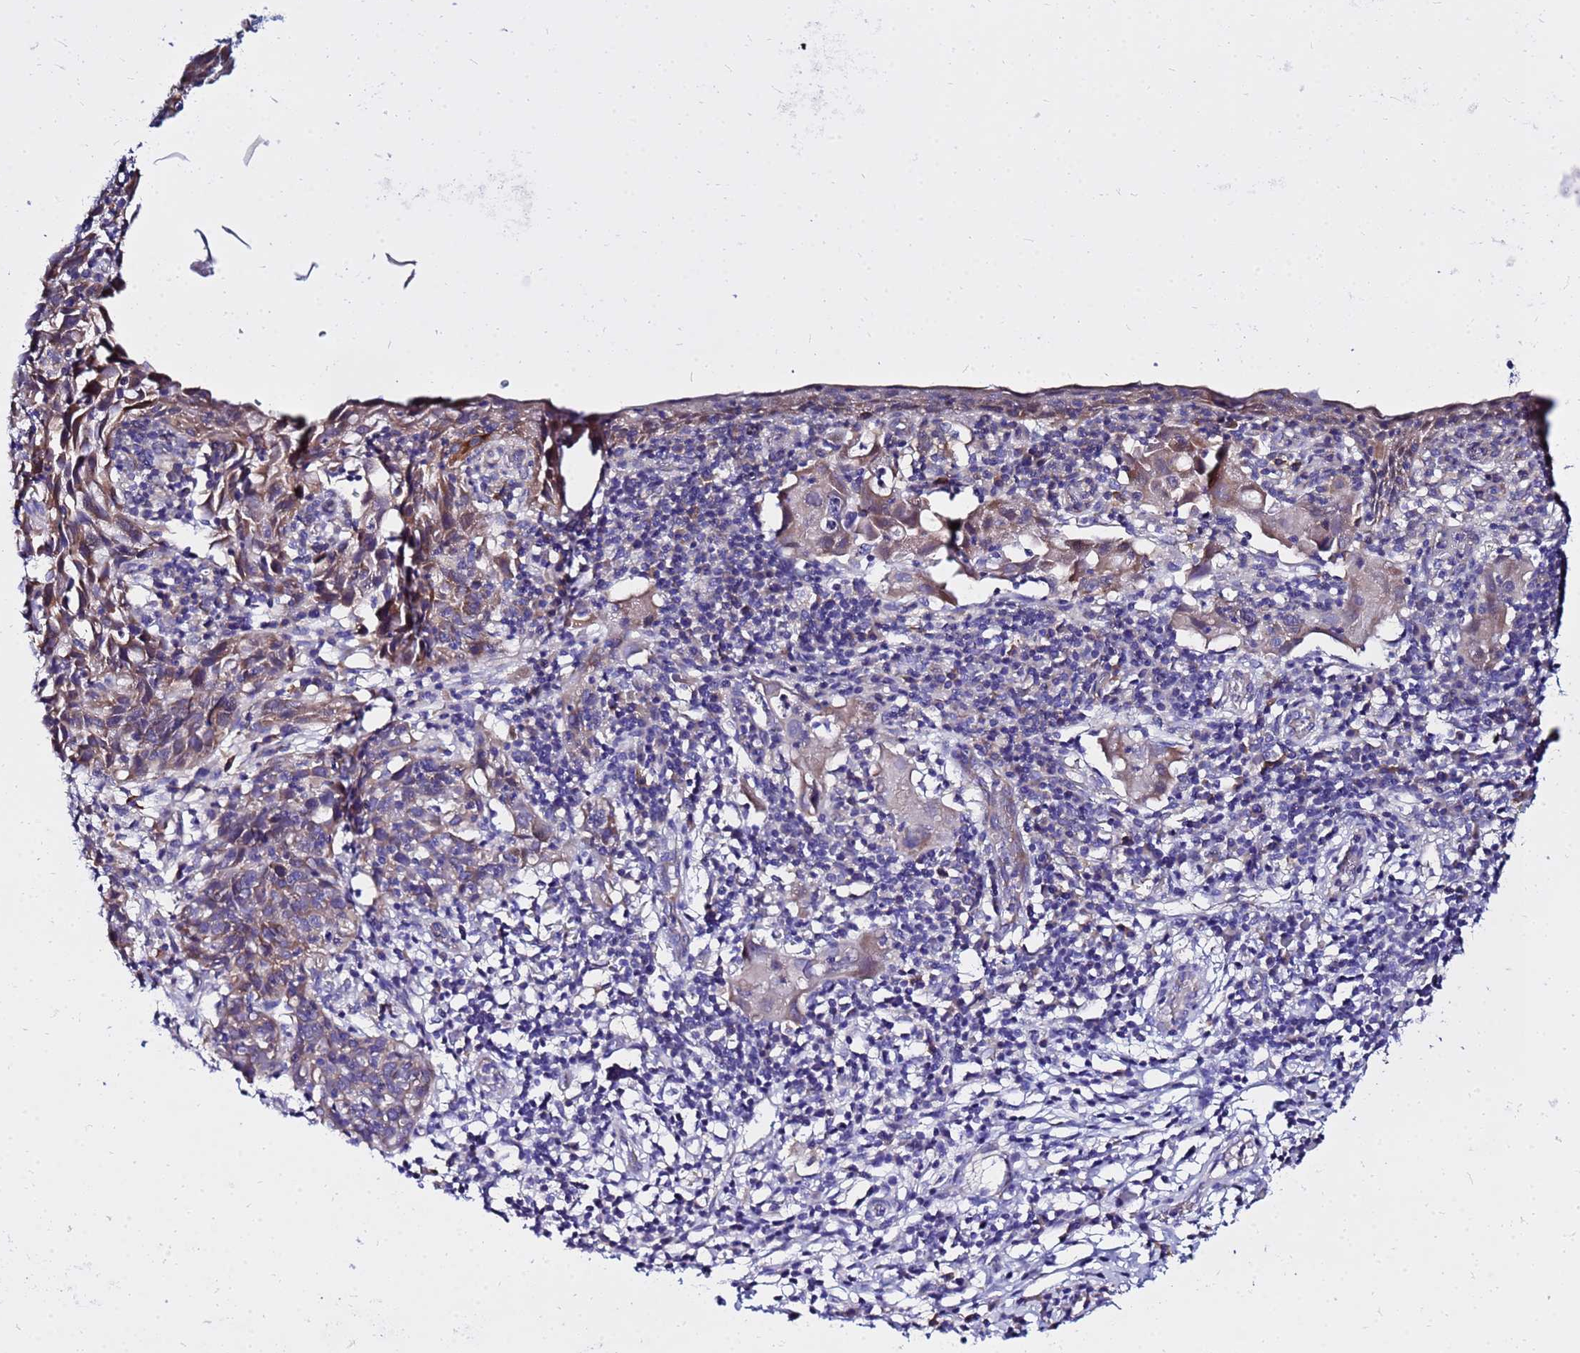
{"staining": {"intensity": "weak", "quantity": "<25%", "location": "cytoplasmic/membranous"}, "tissue": "cervical cancer", "cell_type": "Tumor cells", "image_type": "cancer", "snomed": [{"axis": "morphology", "description": "Squamous cell carcinoma, NOS"}, {"axis": "topography", "description": "Cervix"}], "caption": "High magnification brightfield microscopy of cervical squamous cell carcinoma stained with DAB (brown) and counterstained with hematoxylin (blue): tumor cells show no significant positivity.", "gene": "HERC5", "patient": {"sex": "female", "age": 50}}